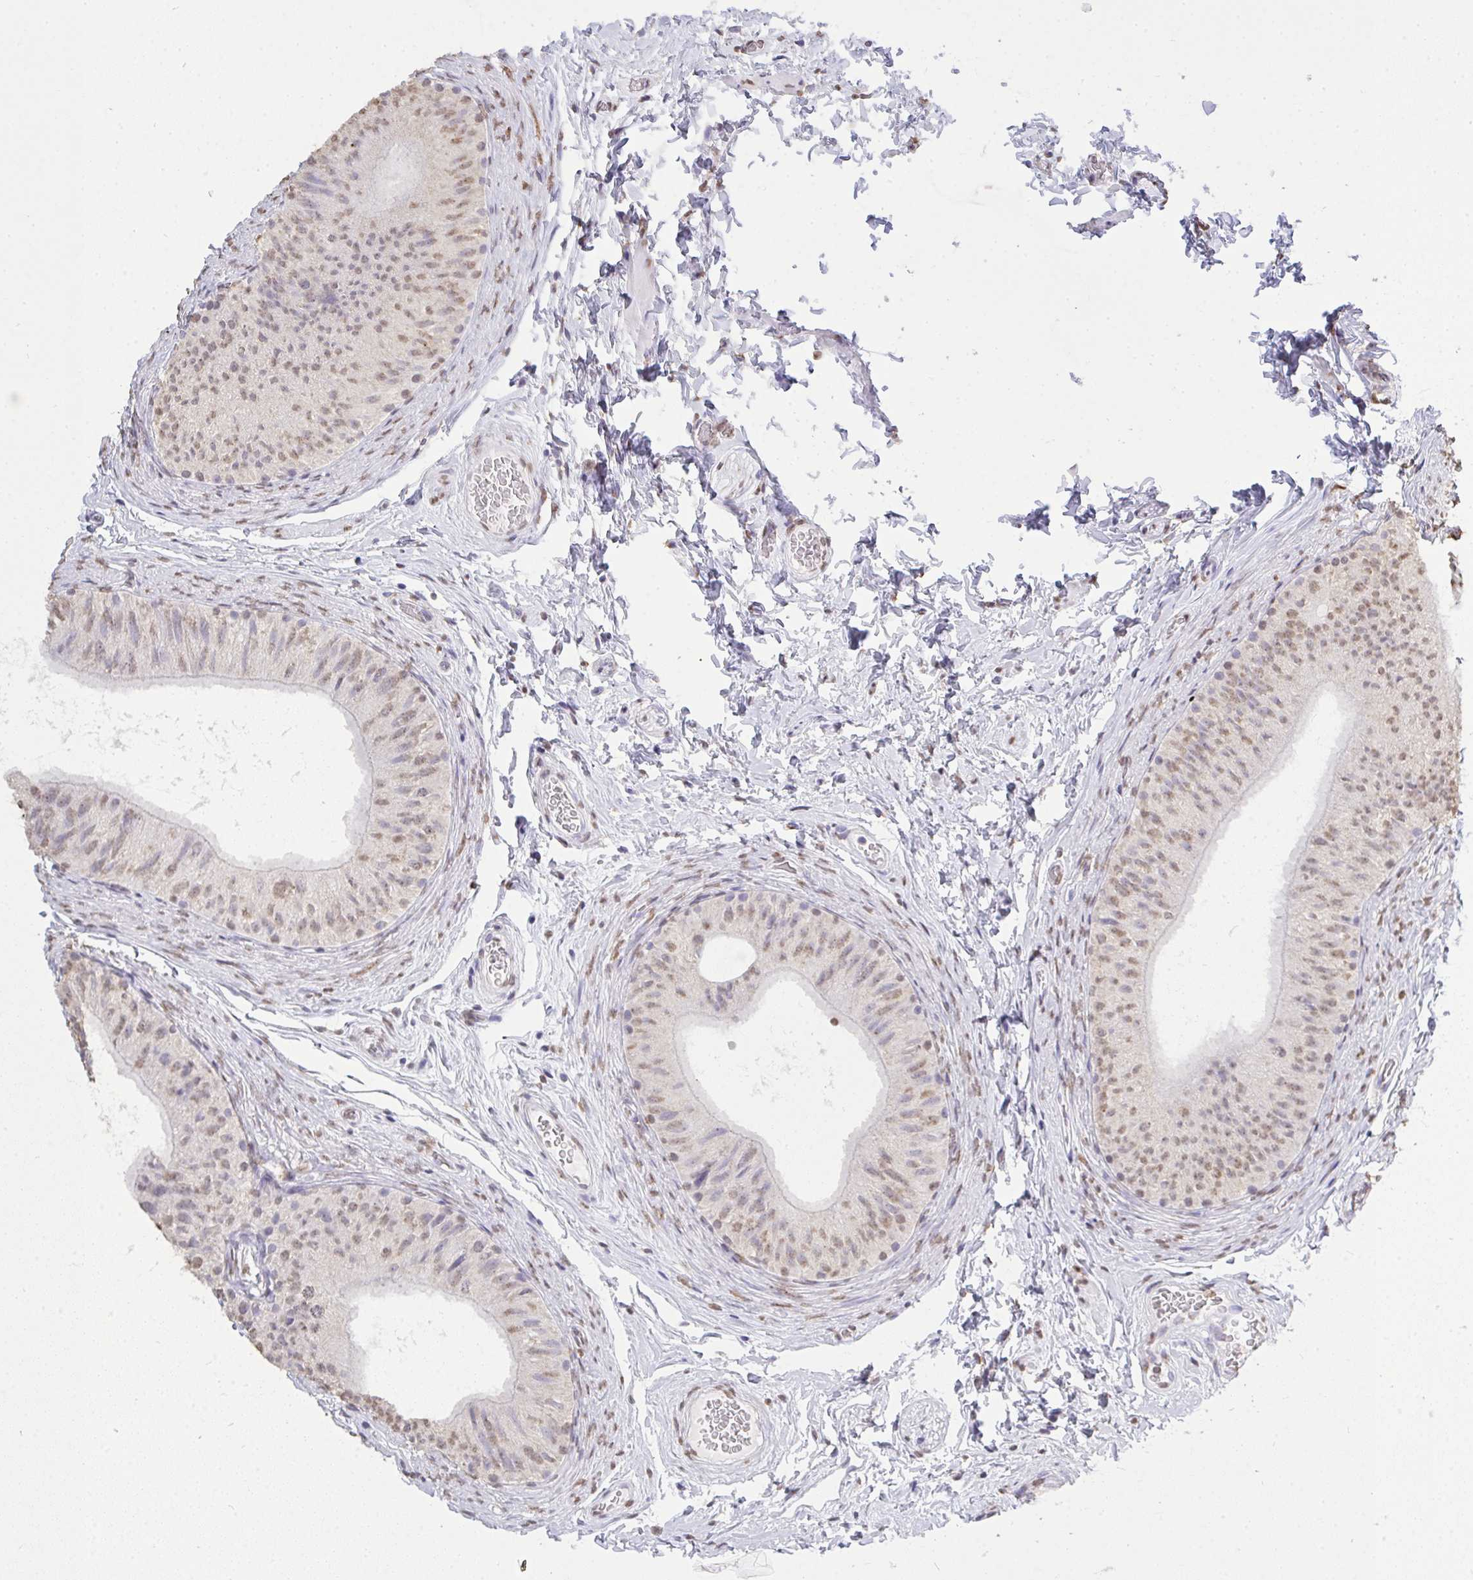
{"staining": {"intensity": "weak", "quantity": ">75%", "location": "nuclear"}, "tissue": "epididymis", "cell_type": "Glandular cells", "image_type": "normal", "snomed": [{"axis": "morphology", "description": "Normal tissue, NOS"}, {"axis": "topography", "description": "Epididymis, spermatic cord, NOS"}, {"axis": "topography", "description": "Epididymis"}], "caption": "Immunohistochemical staining of unremarkable epididymis demonstrates low levels of weak nuclear positivity in approximately >75% of glandular cells. (DAB = brown stain, brightfield microscopy at high magnification).", "gene": "SEMA6B", "patient": {"sex": "male", "age": 31}}